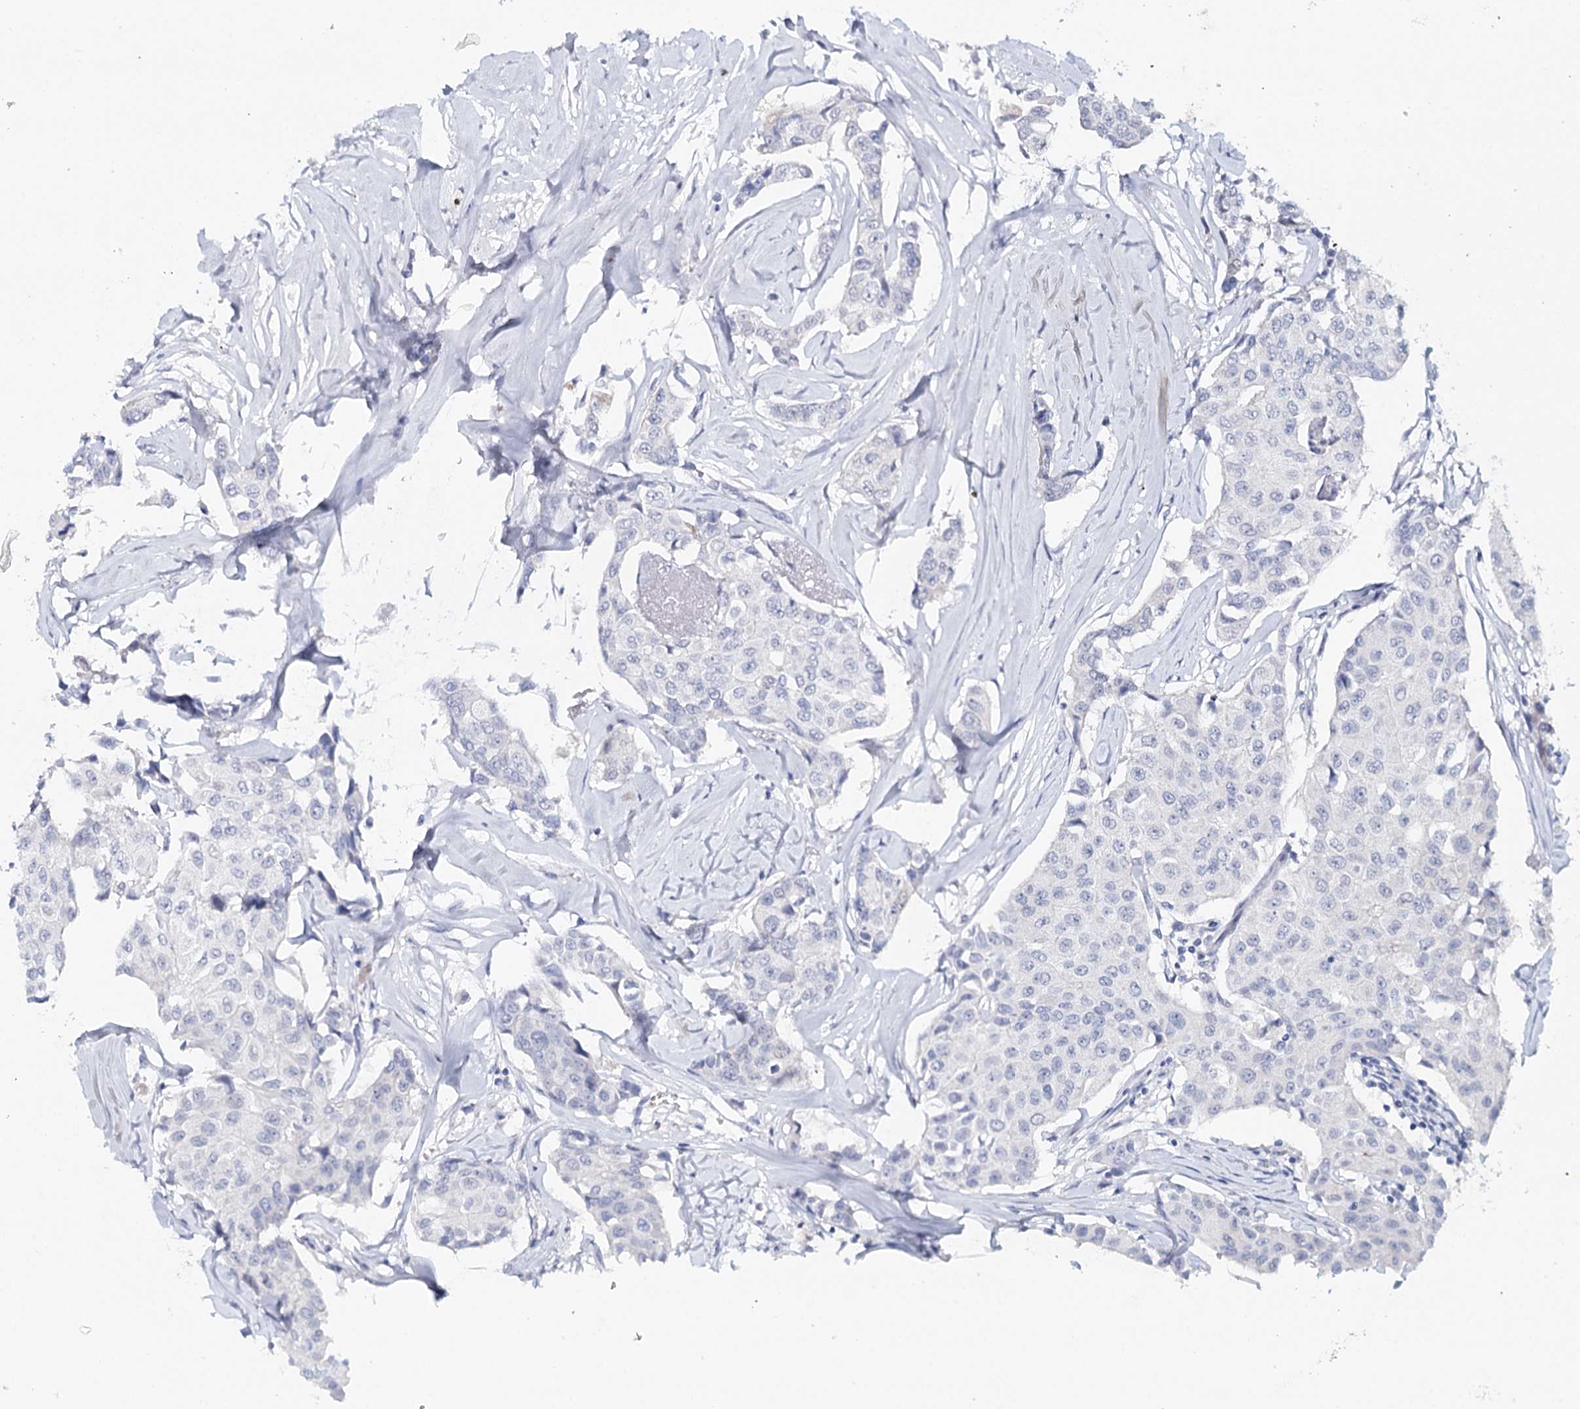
{"staining": {"intensity": "negative", "quantity": "none", "location": "none"}, "tissue": "breast cancer", "cell_type": "Tumor cells", "image_type": "cancer", "snomed": [{"axis": "morphology", "description": "Duct carcinoma"}, {"axis": "topography", "description": "Breast"}], "caption": "Tumor cells are negative for brown protein staining in invasive ductal carcinoma (breast).", "gene": "HSPA4L", "patient": {"sex": "female", "age": 80}}